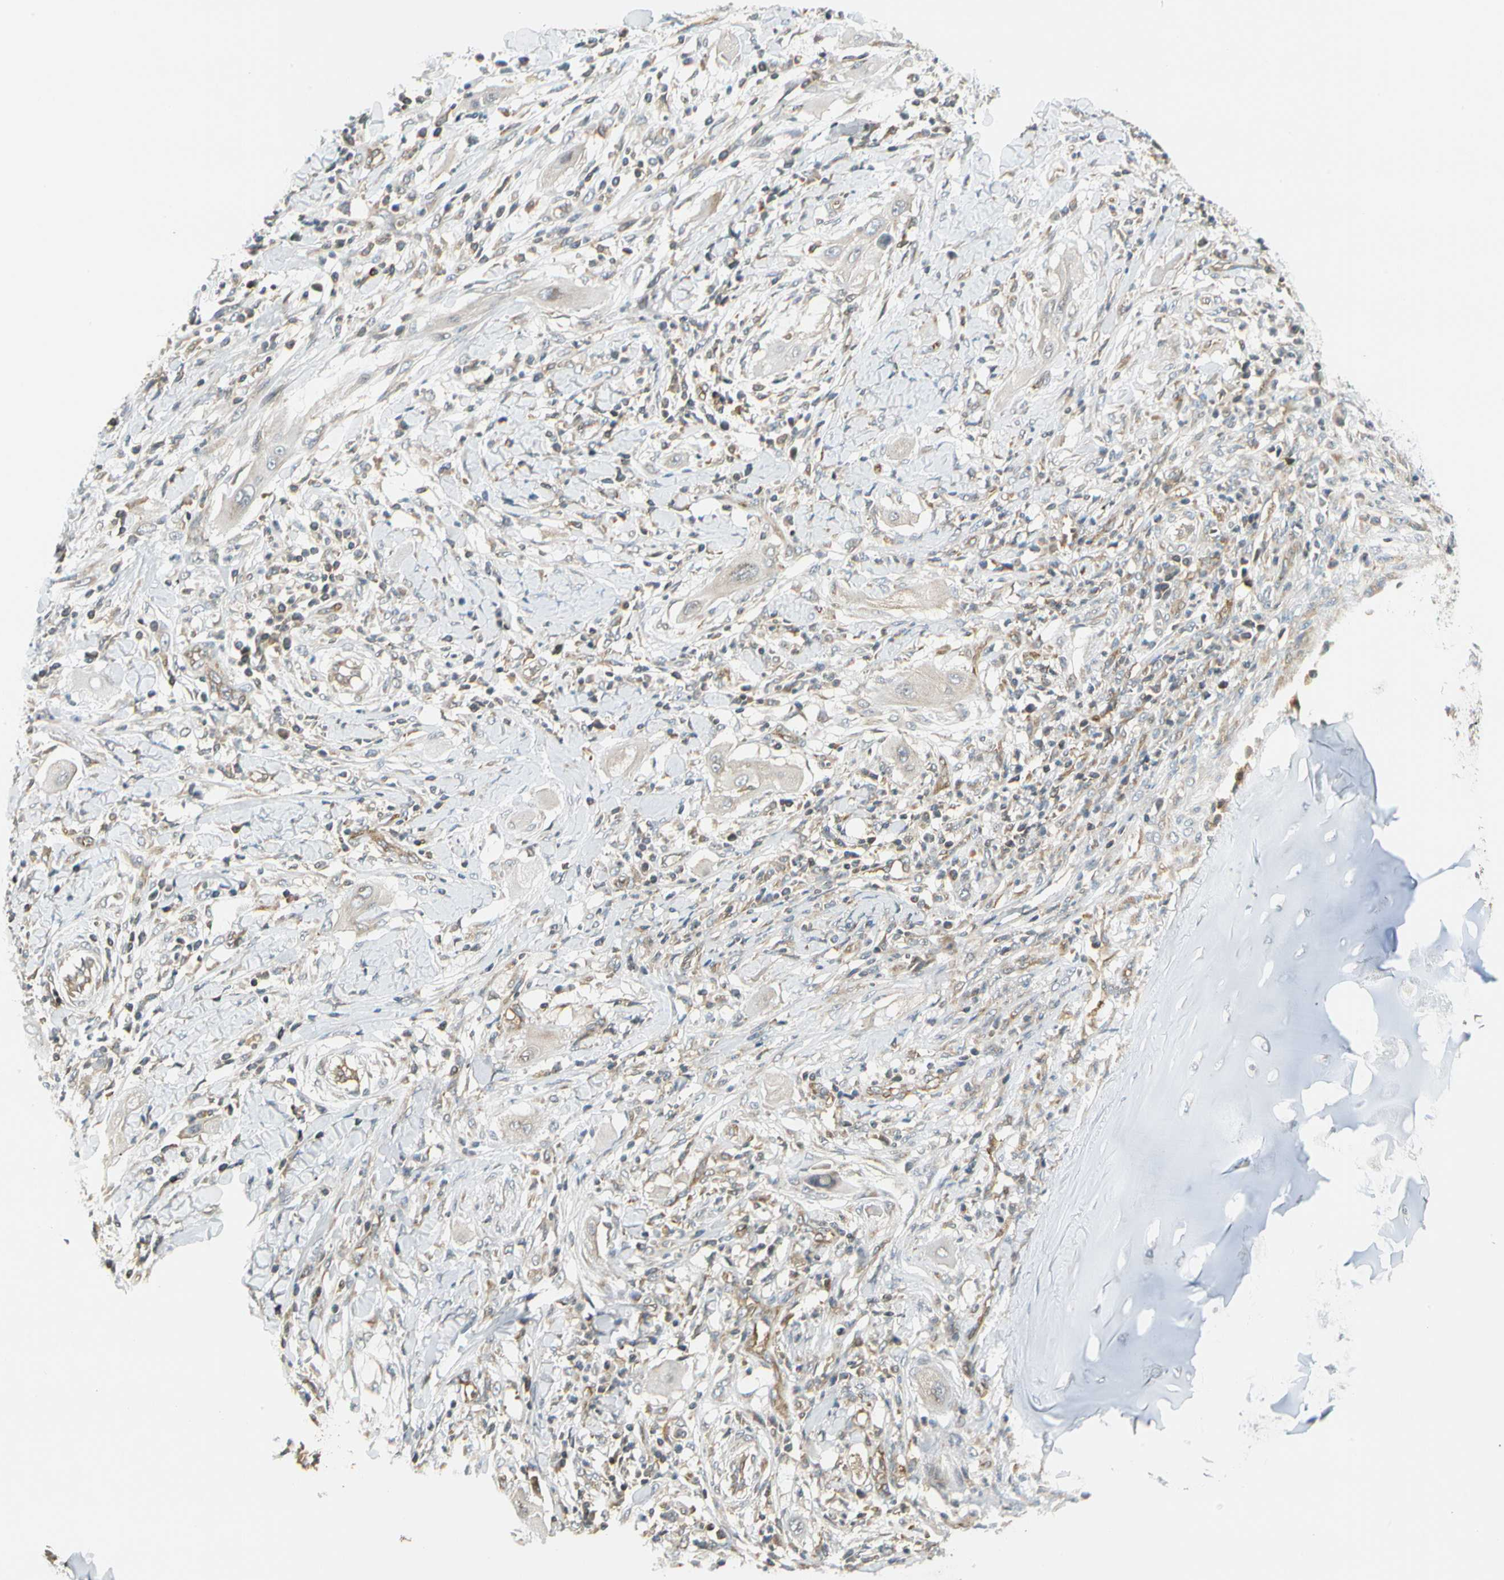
{"staining": {"intensity": "negative", "quantity": "none", "location": "none"}, "tissue": "lung cancer", "cell_type": "Tumor cells", "image_type": "cancer", "snomed": [{"axis": "morphology", "description": "Squamous cell carcinoma, NOS"}, {"axis": "topography", "description": "Lung"}], "caption": "Lung squamous cell carcinoma was stained to show a protein in brown. There is no significant staining in tumor cells.", "gene": "TRIO", "patient": {"sex": "female", "age": 47}}